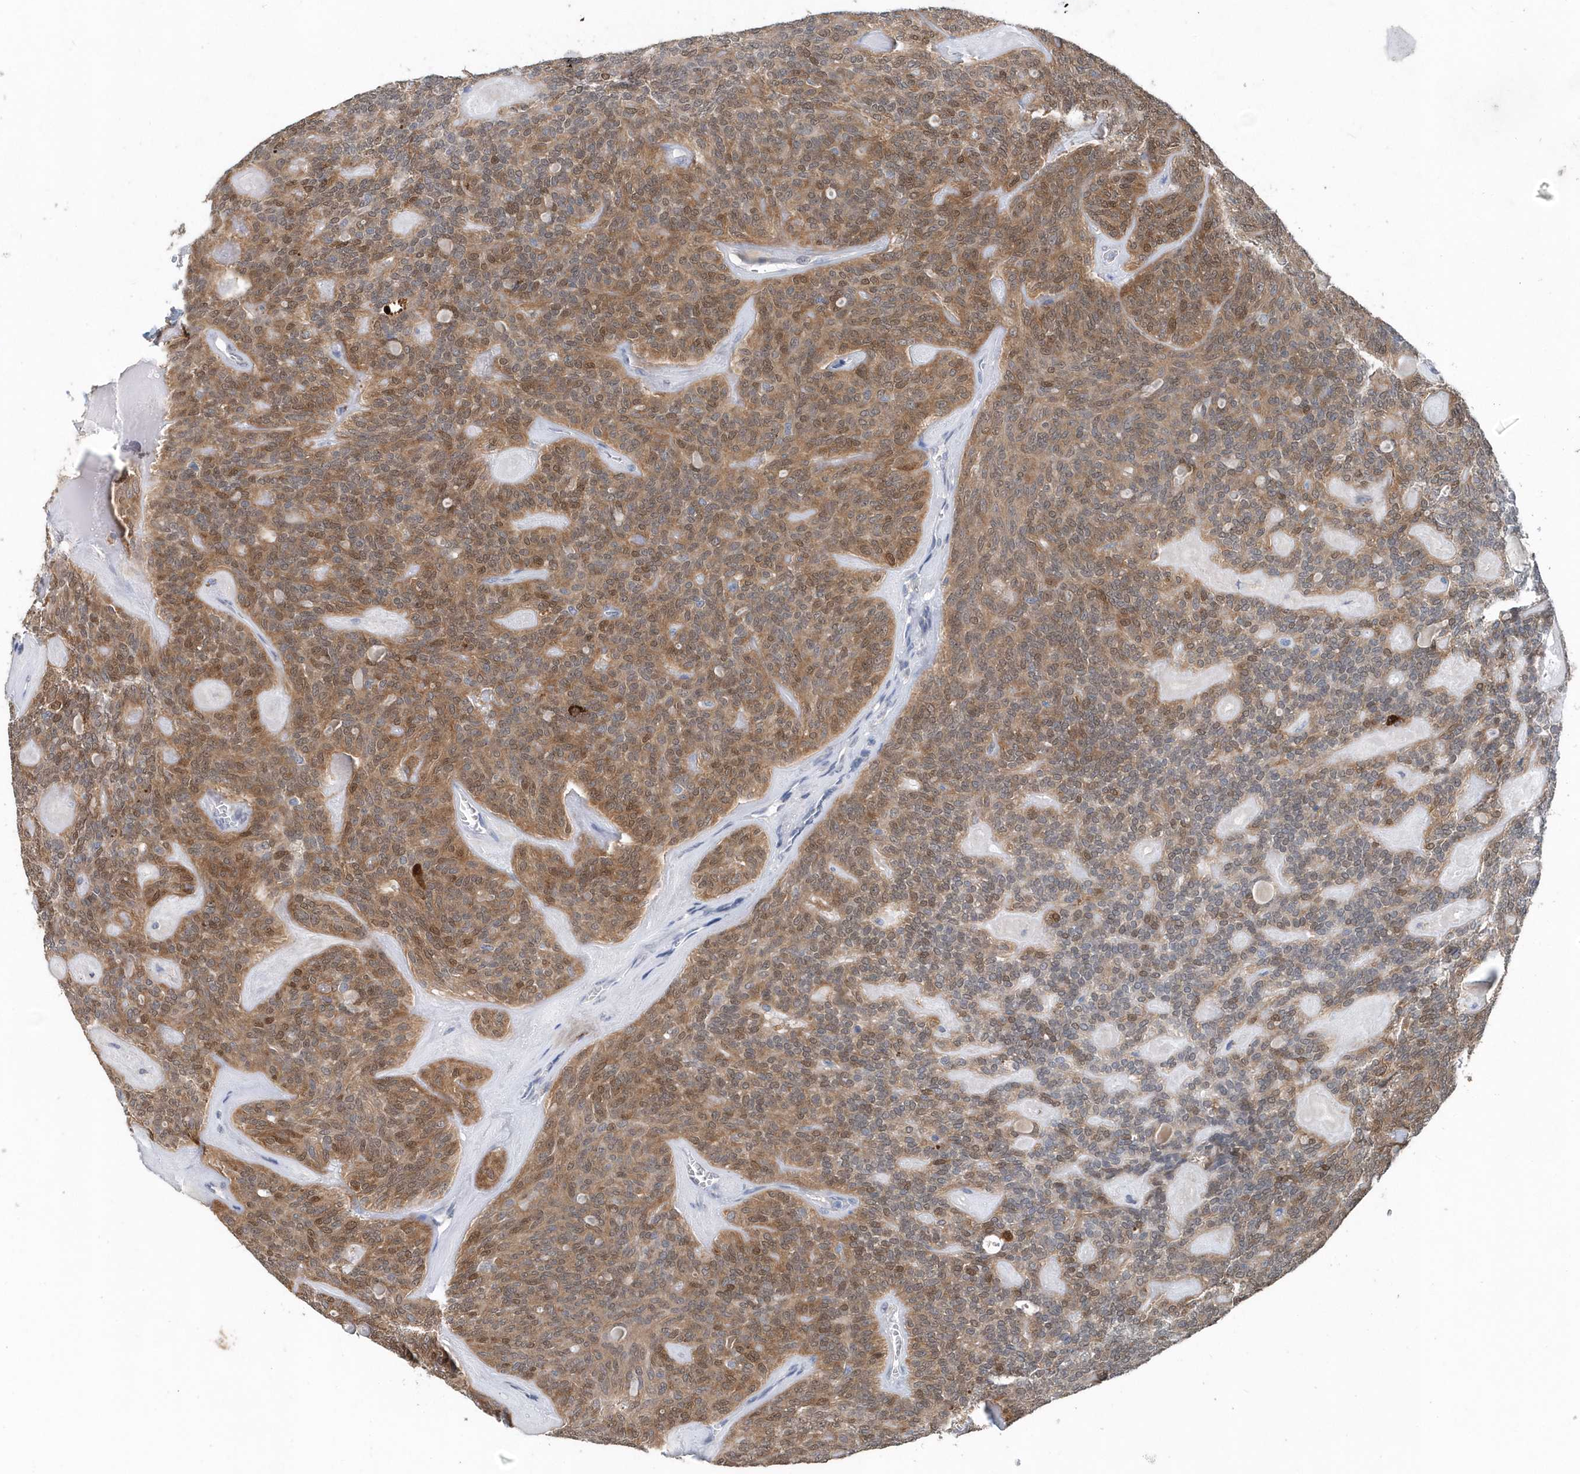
{"staining": {"intensity": "moderate", "quantity": ">75%", "location": "cytoplasmic/membranous,nuclear"}, "tissue": "head and neck cancer", "cell_type": "Tumor cells", "image_type": "cancer", "snomed": [{"axis": "morphology", "description": "Adenocarcinoma, NOS"}, {"axis": "topography", "description": "Head-Neck"}], "caption": "This micrograph demonstrates IHC staining of head and neck cancer (adenocarcinoma), with medium moderate cytoplasmic/membranous and nuclear expression in about >75% of tumor cells.", "gene": "PFN2", "patient": {"sex": "male", "age": 66}}